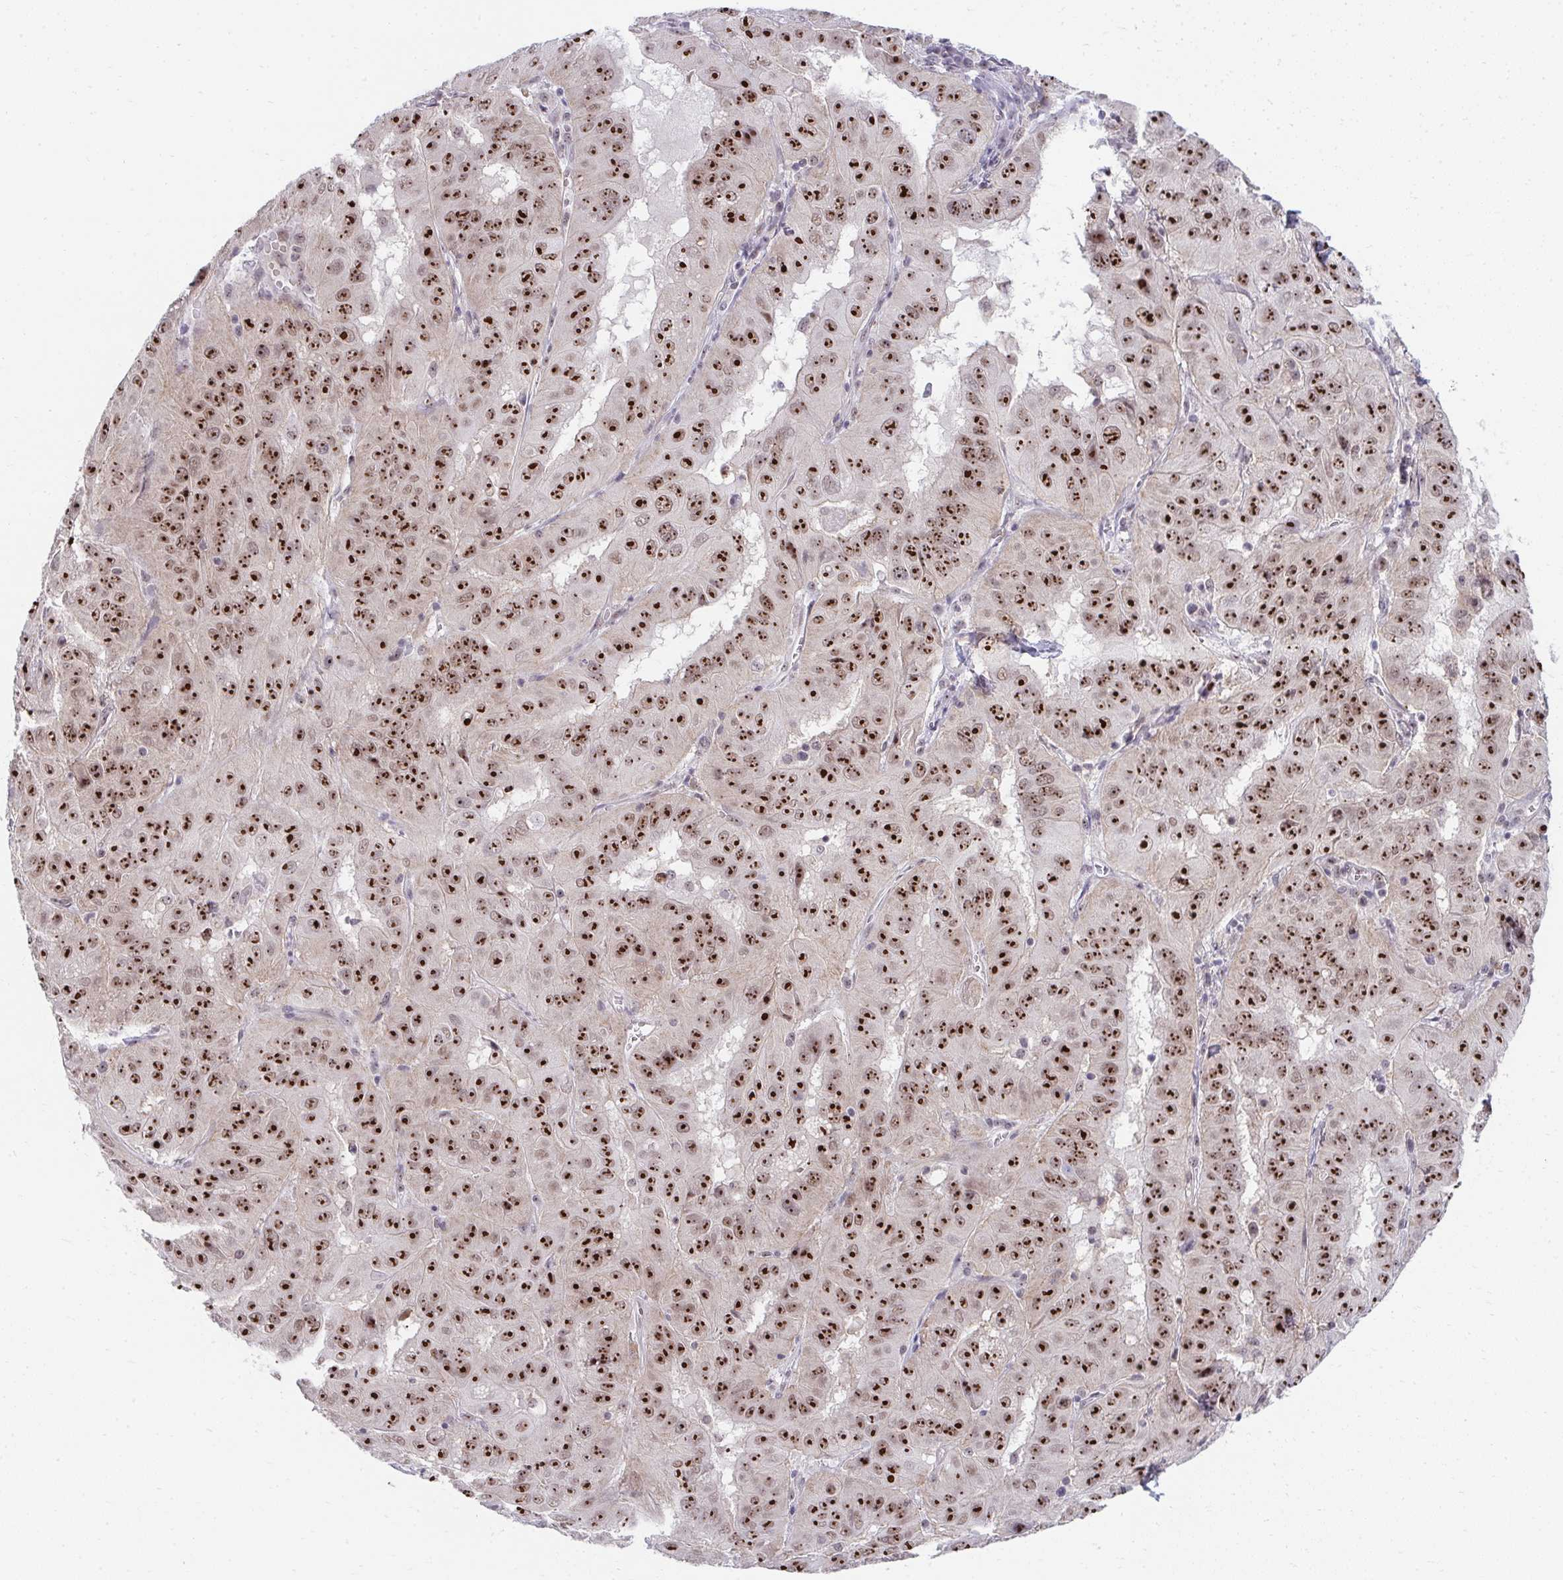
{"staining": {"intensity": "strong", "quantity": ">75%", "location": "nuclear"}, "tissue": "pancreatic cancer", "cell_type": "Tumor cells", "image_type": "cancer", "snomed": [{"axis": "morphology", "description": "Adenocarcinoma, NOS"}, {"axis": "topography", "description": "Pancreas"}], "caption": "Pancreatic cancer stained for a protein (brown) displays strong nuclear positive positivity in approximately >75% of tumor cells.", "gene": "HIRA", "patient": {"sex": "male", "age": 63}}